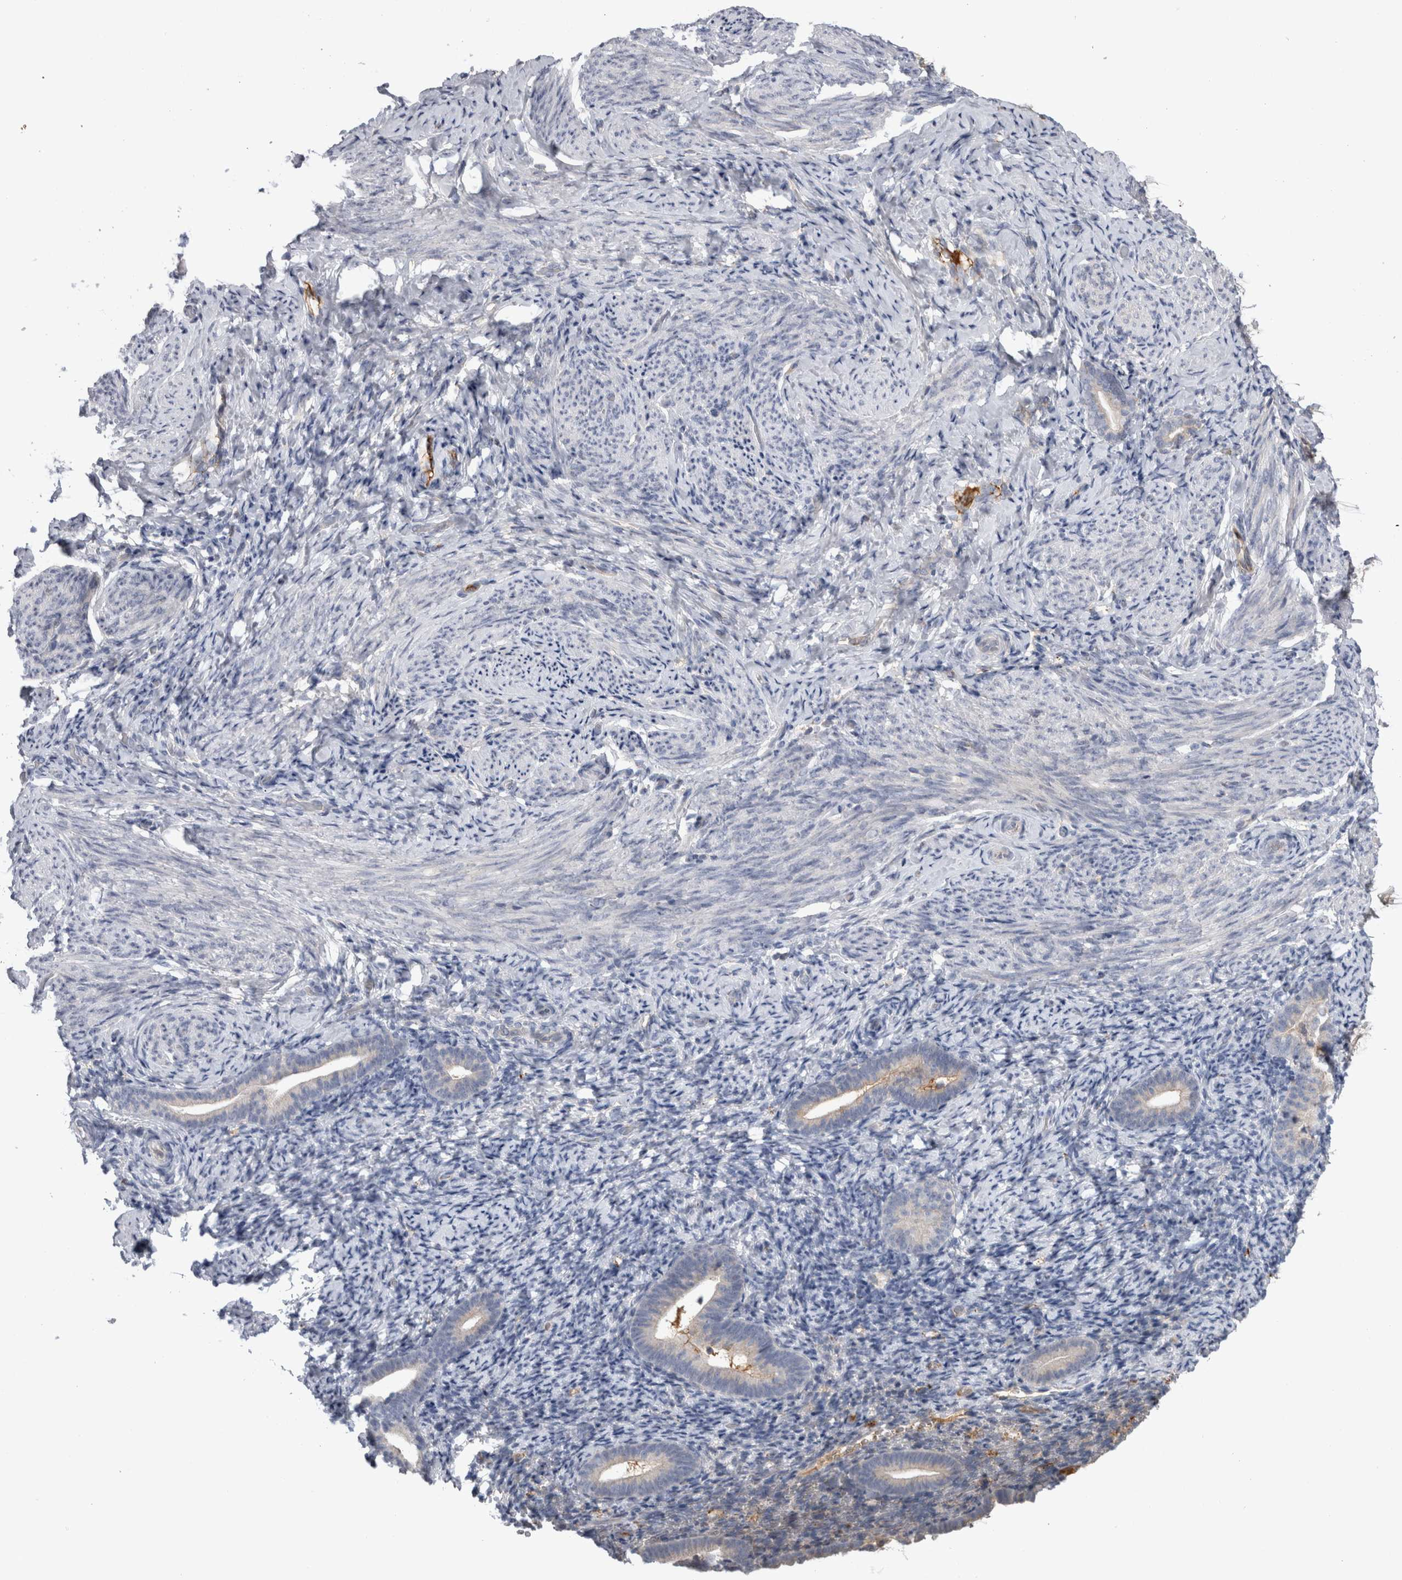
{"staining": {"intensity": "weak", "quantity": "<25%", "location": "cytoplasmic/membranous"}, "tissue": "endometrium", "cell_type": "Cells in endometrial stroma", "image_type": "normal", "snomed": [{"axis": "morphology", "description": "Normal tissue, NOS"}, {"axis": "topography", "description": "Endometrium"}], "caption": "Micrograph shows no significant protein positivity in cells in endometrial stroma of unremarkable endometrium. (DAB IHC with hematoxylin counter stain).", "gene": "TBCE", "patient": {"sex": "female", "age": 51}}